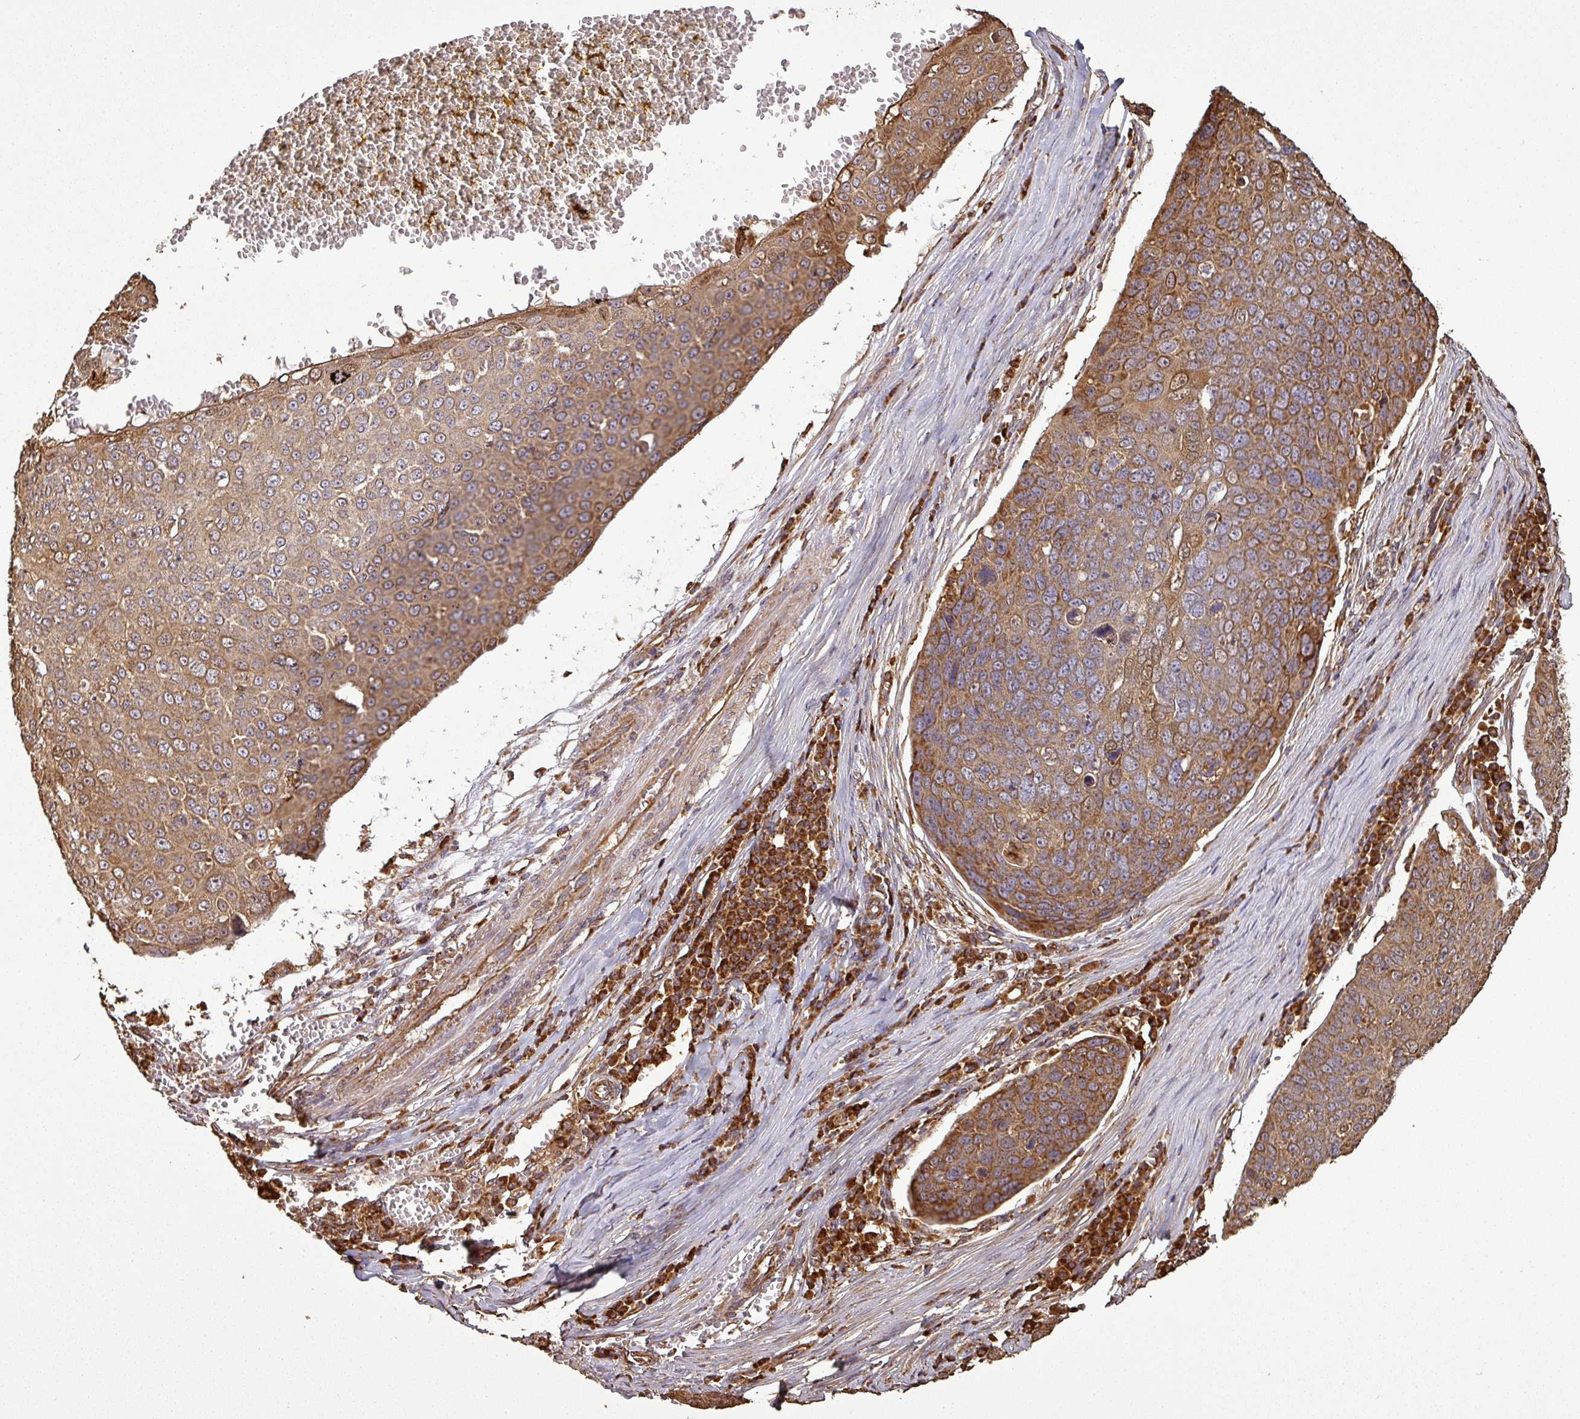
{"staining": {"intensity": "strong", "quantity": "25%-75%", "location": "cytoplasmic/membranous"}, "tissue": "skin cancer", "cell_type": "Tumor cells", "image_type": "cancer", "snomed": [{"axis": "morphology", "description": "Squamous cell carcinoma, NOS"}, {"axis": "topography", "description": "Skin"}], "caption": "The photomicrograph exhibits staining of skin cancer, revealing strong cytoplasmic/membranous protein staining (brown color) within tumor cells.", "gene": "PLEKHM1", "patient": {"sex": "male", "age": 71}}